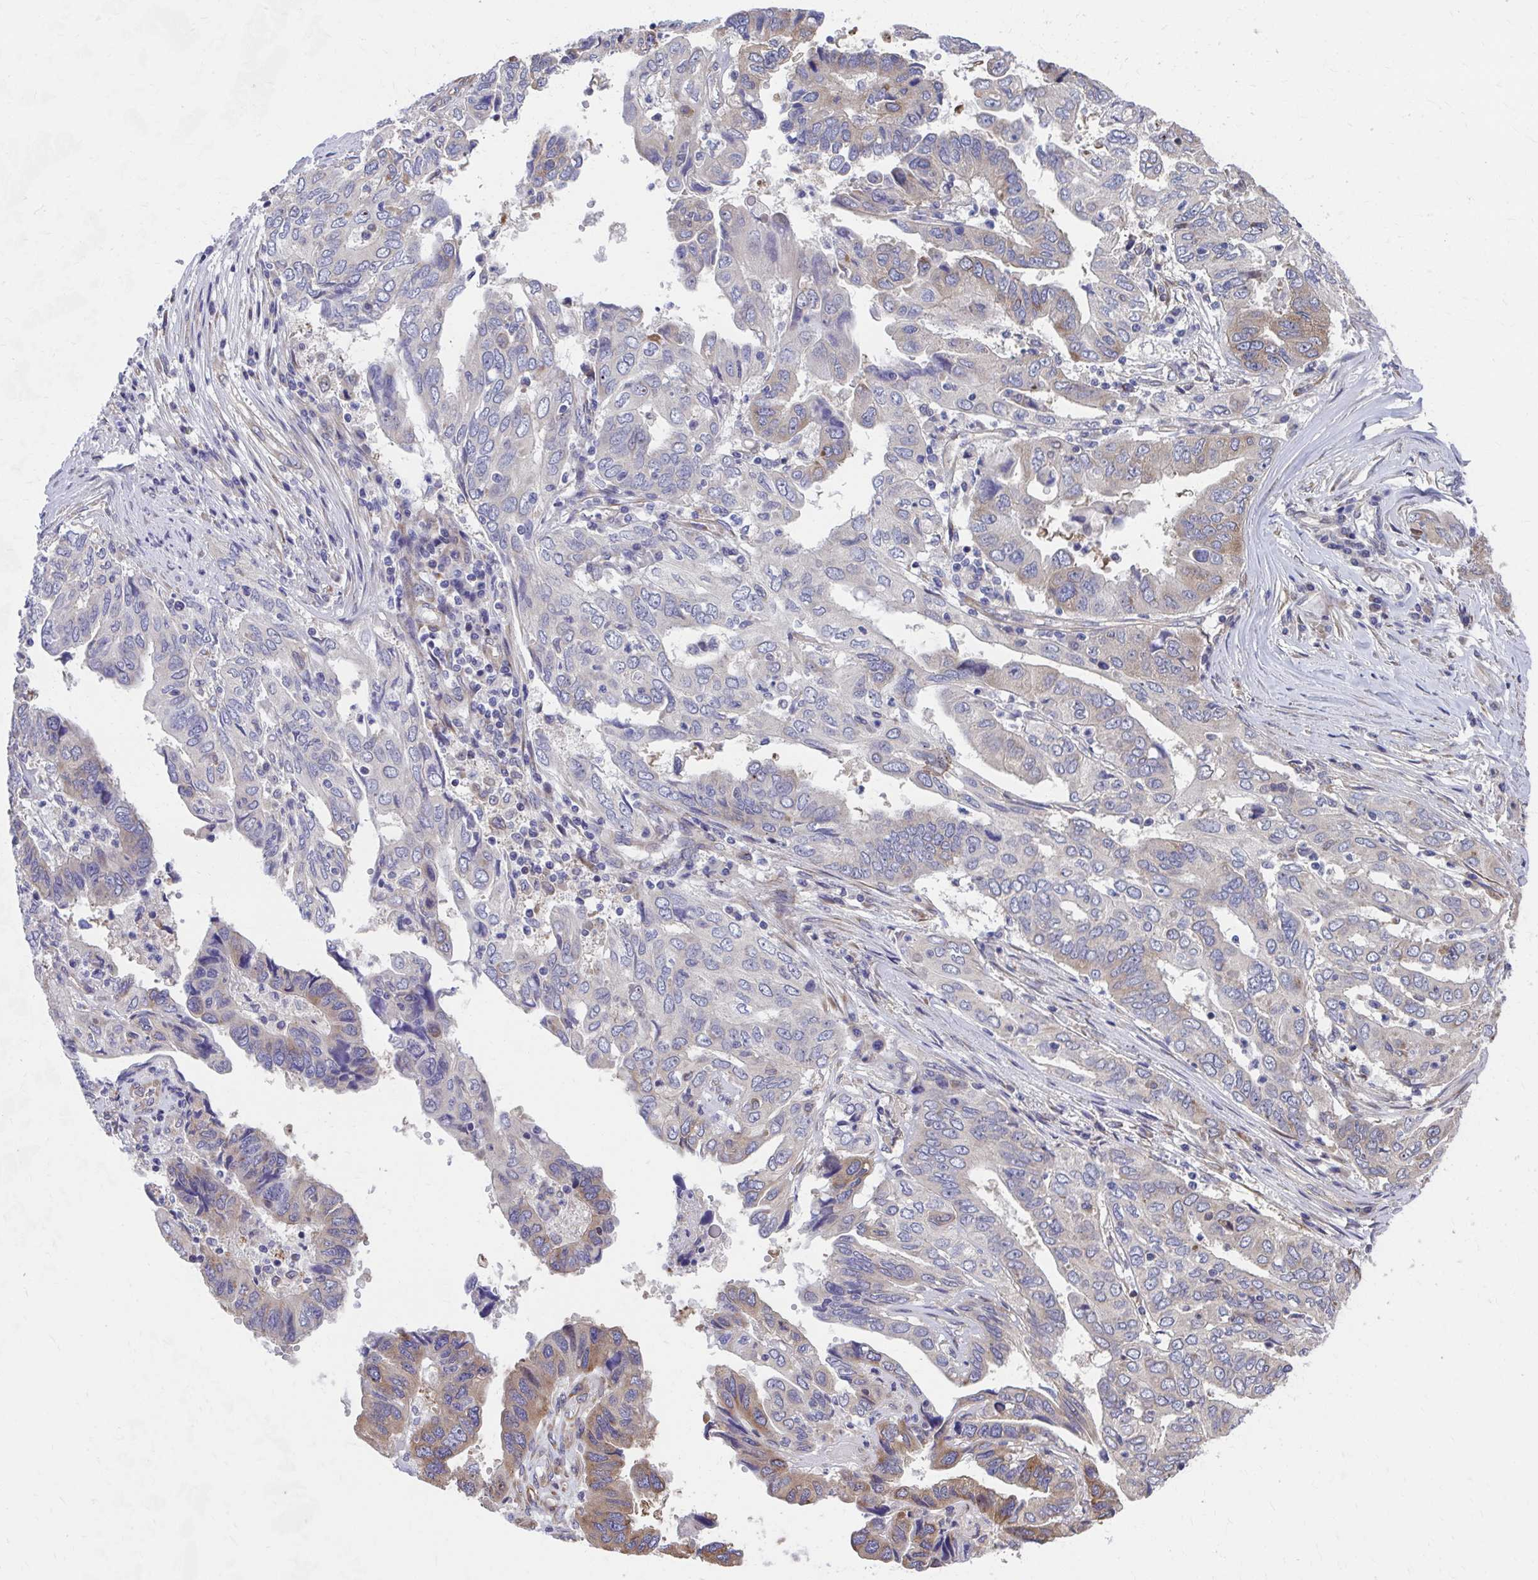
{"staining": {"intensity": "moderate", "quantity": "<25%", "location": "cytoplasmic/membranous"}, "tissue": "ovarian cancer", "cell_type": "Tumor cells", "image_type": "cancer", "snomed": [{"axis": "morphology", "description": "Cystadenocarcinoma, serous, NOS"}, {"axis": "topography", "description": "Ovary"}], "caption": "A micrograph of ovarian cancer (serous cystadenocarcinoma) stained for a protein demonstrates moderate cytoplasmic/membranous brown staining in tumor cells.", "gene": "ZNF778", "patient": {"sex": "female", "age": 79}}